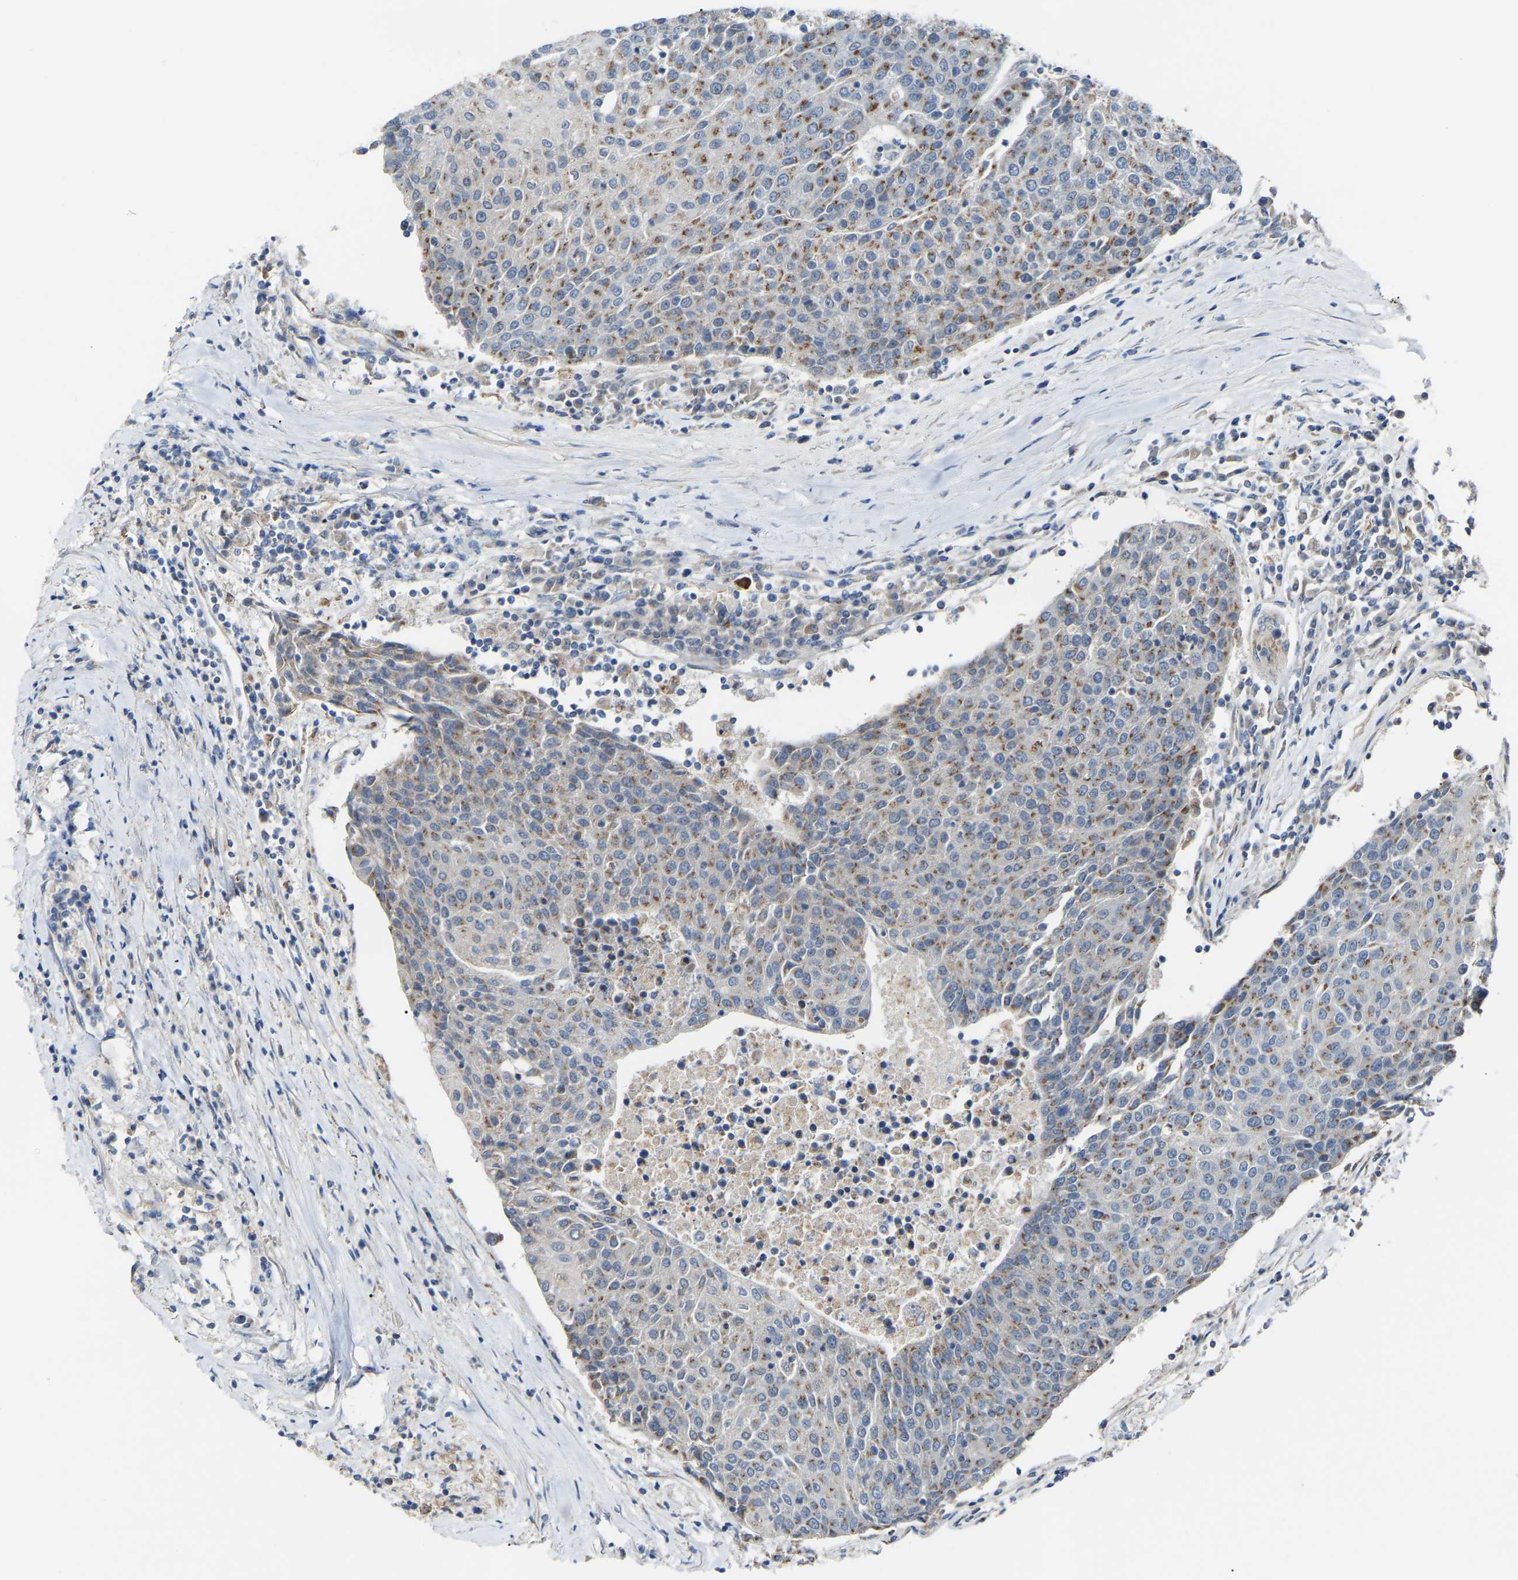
{"staining": {"intensity": "moderate", "quantity": ">75%", "location": "cytoplasmic/membranous"}, "tissue": "urothelial cancer", "cell_type": "Tumor cells", "image_type": "cancer", "snomed": [{"axis": "morphology", "description": "Urothelial carcinoma, High grade"}, {"axis": "topography", "description": "Urinary bladder"}], "caption": "Urothelial carcinoma (high-grade) tissue displays moderate cytoplasmic/membranous staining in approximately >75% of tumor cells, visualized by immunohistochemistry.", "gene": "CANT1", "patient": {"sex": "female", "age": 85}}